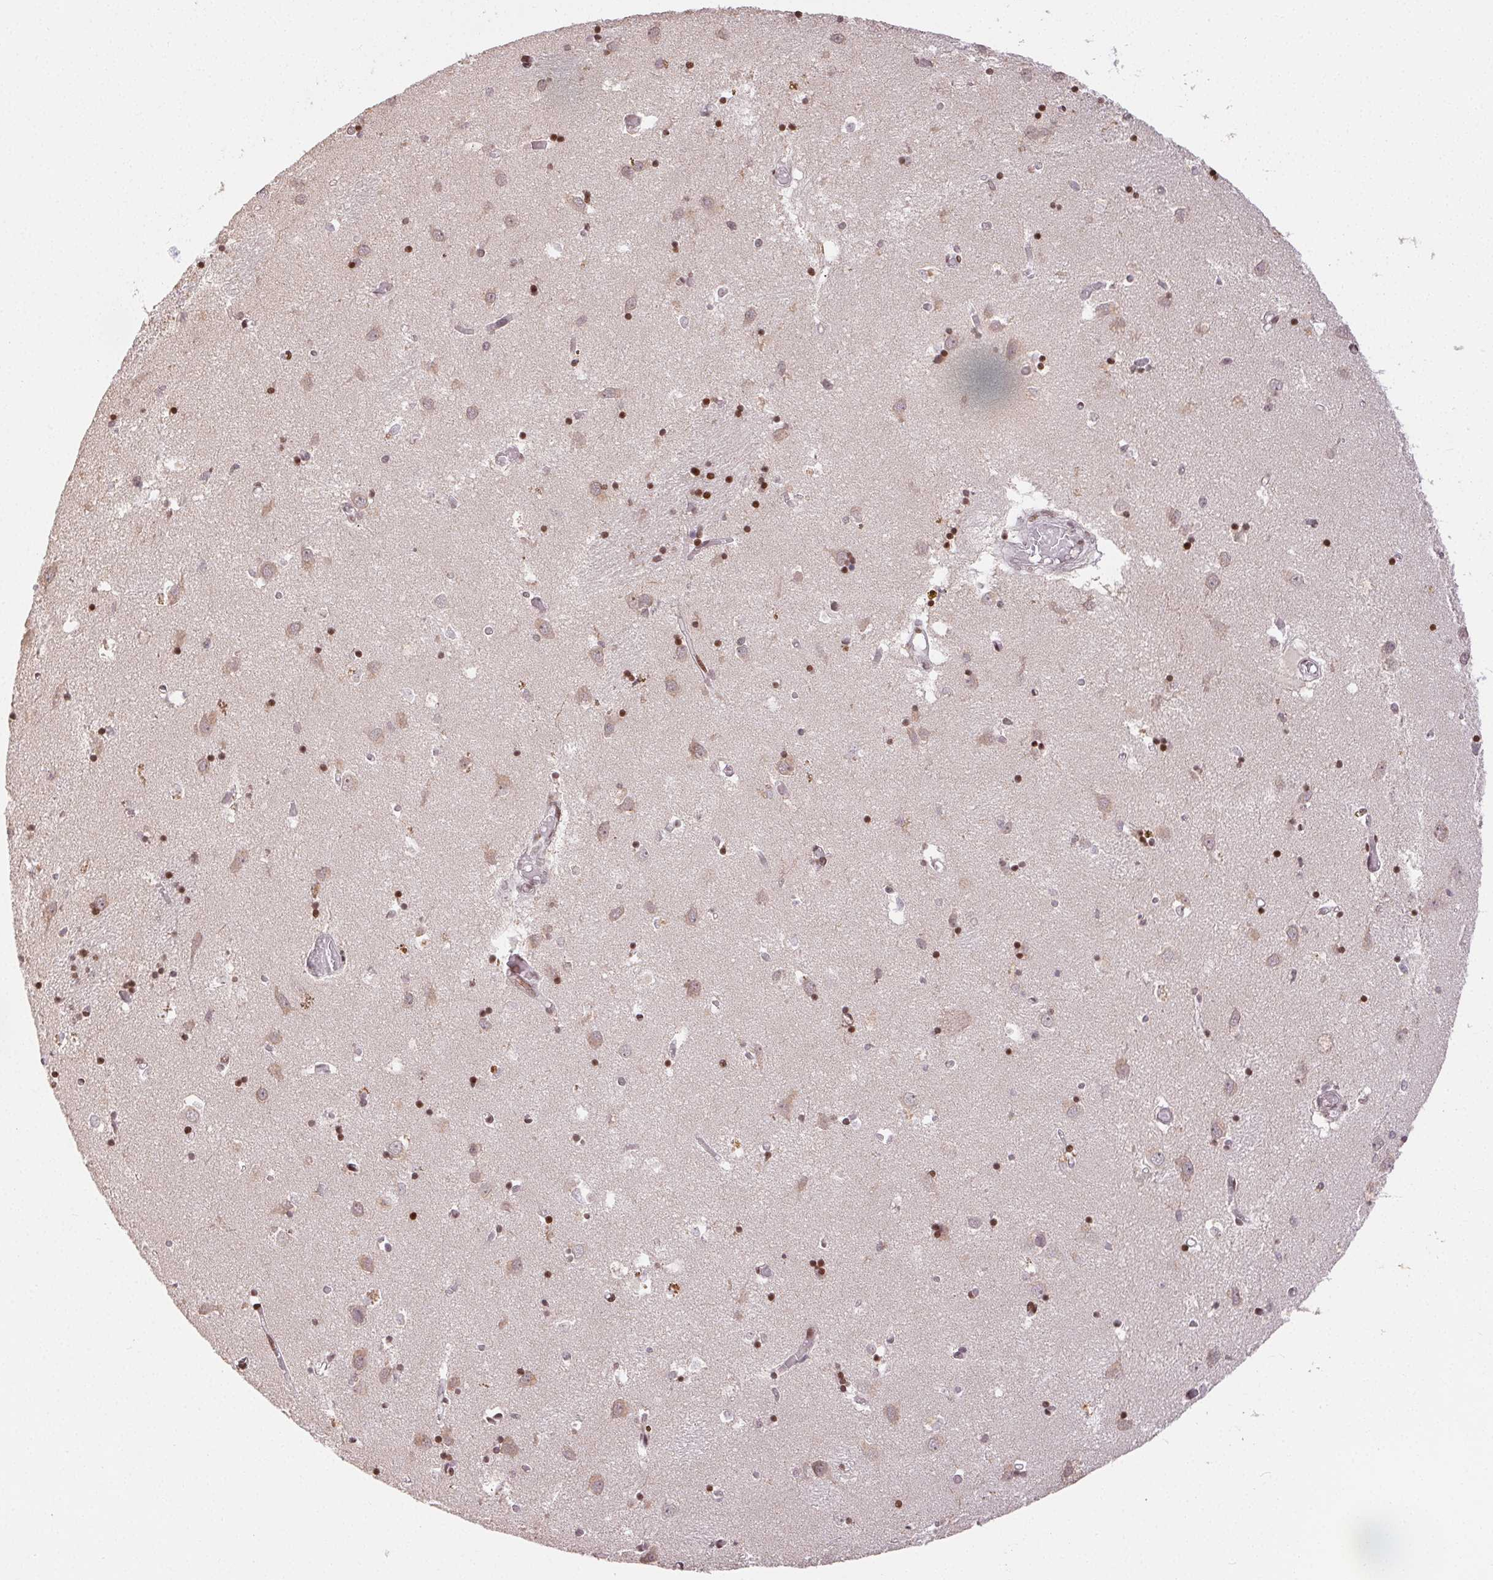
{"staining": {"intensity": "moderate", "quantity": "<25%", "location": "nuclear"}, "tissue": "caudate", "cell_type": "Glial cells", "image_type": "normal", "snomed": [{"axis": "morphology", "description": "Normal tissue, NOS"}, {"axis": "topography", "description": "Lateral ventricle wall"}], "caption": "Immunohistochemical staining of unremarkable caudate demonstrates low levels of moderate nuclear positivity in about <25% of glial cells.", "gene": "MAPKAPK2", "patient": {"sex": "male", "age": 70}}